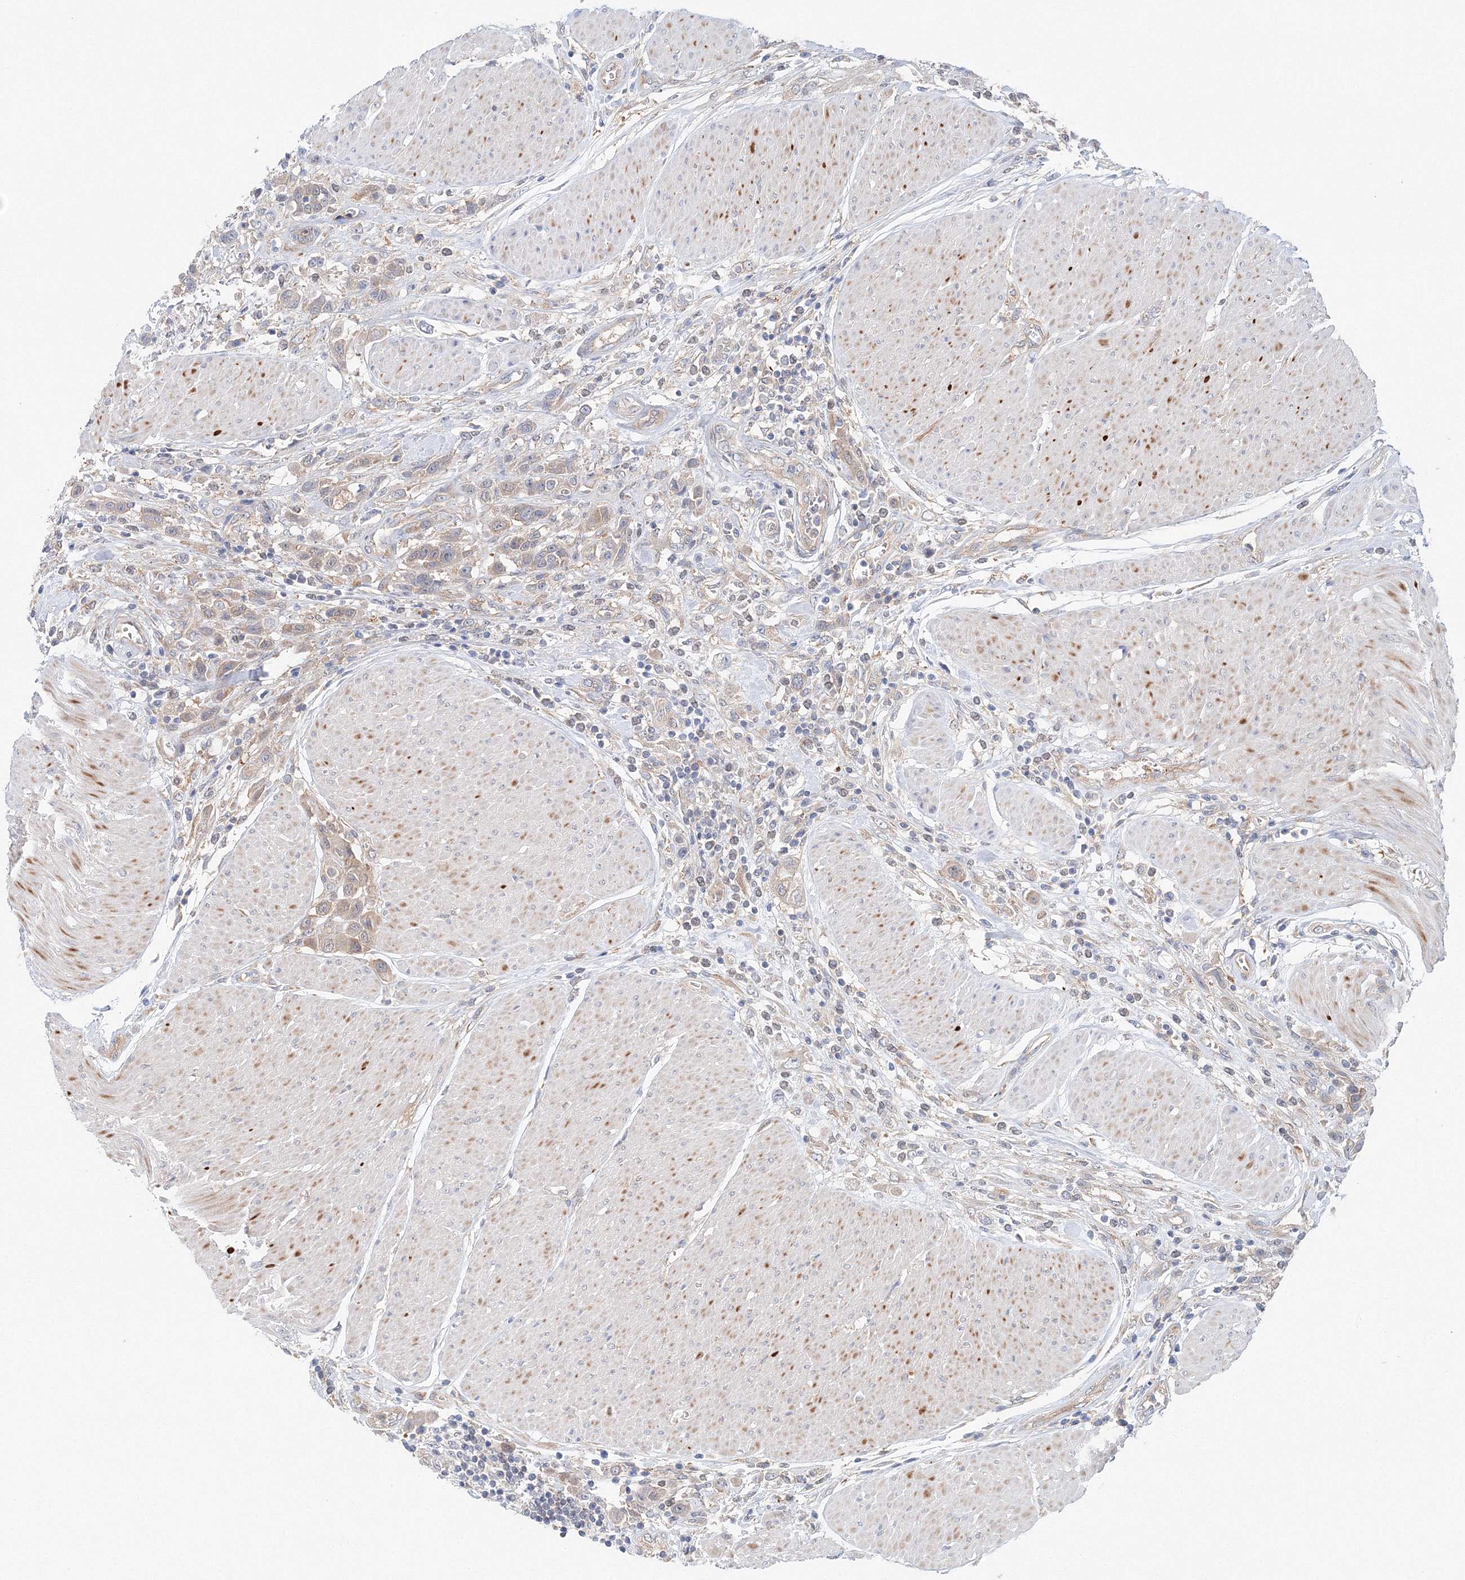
{"staining": {"intensity": "negative", "quantity": "none", "location": "none"}, "tissue": "urothelial cancer", "cell_type": "Tumor cells", "image_type": "cancer", "snomed": [{"axis": "morphology", "description": "Urothelial carcinoma, High grade"}, {"axis": "topography", "description": "Urinary bladder"}], "caption": "Tumor cells show no significant expression in high-grade urothelial carcinoma.", "gene": "TPRKB", "patient": {"sex": "male", "age": 50}}